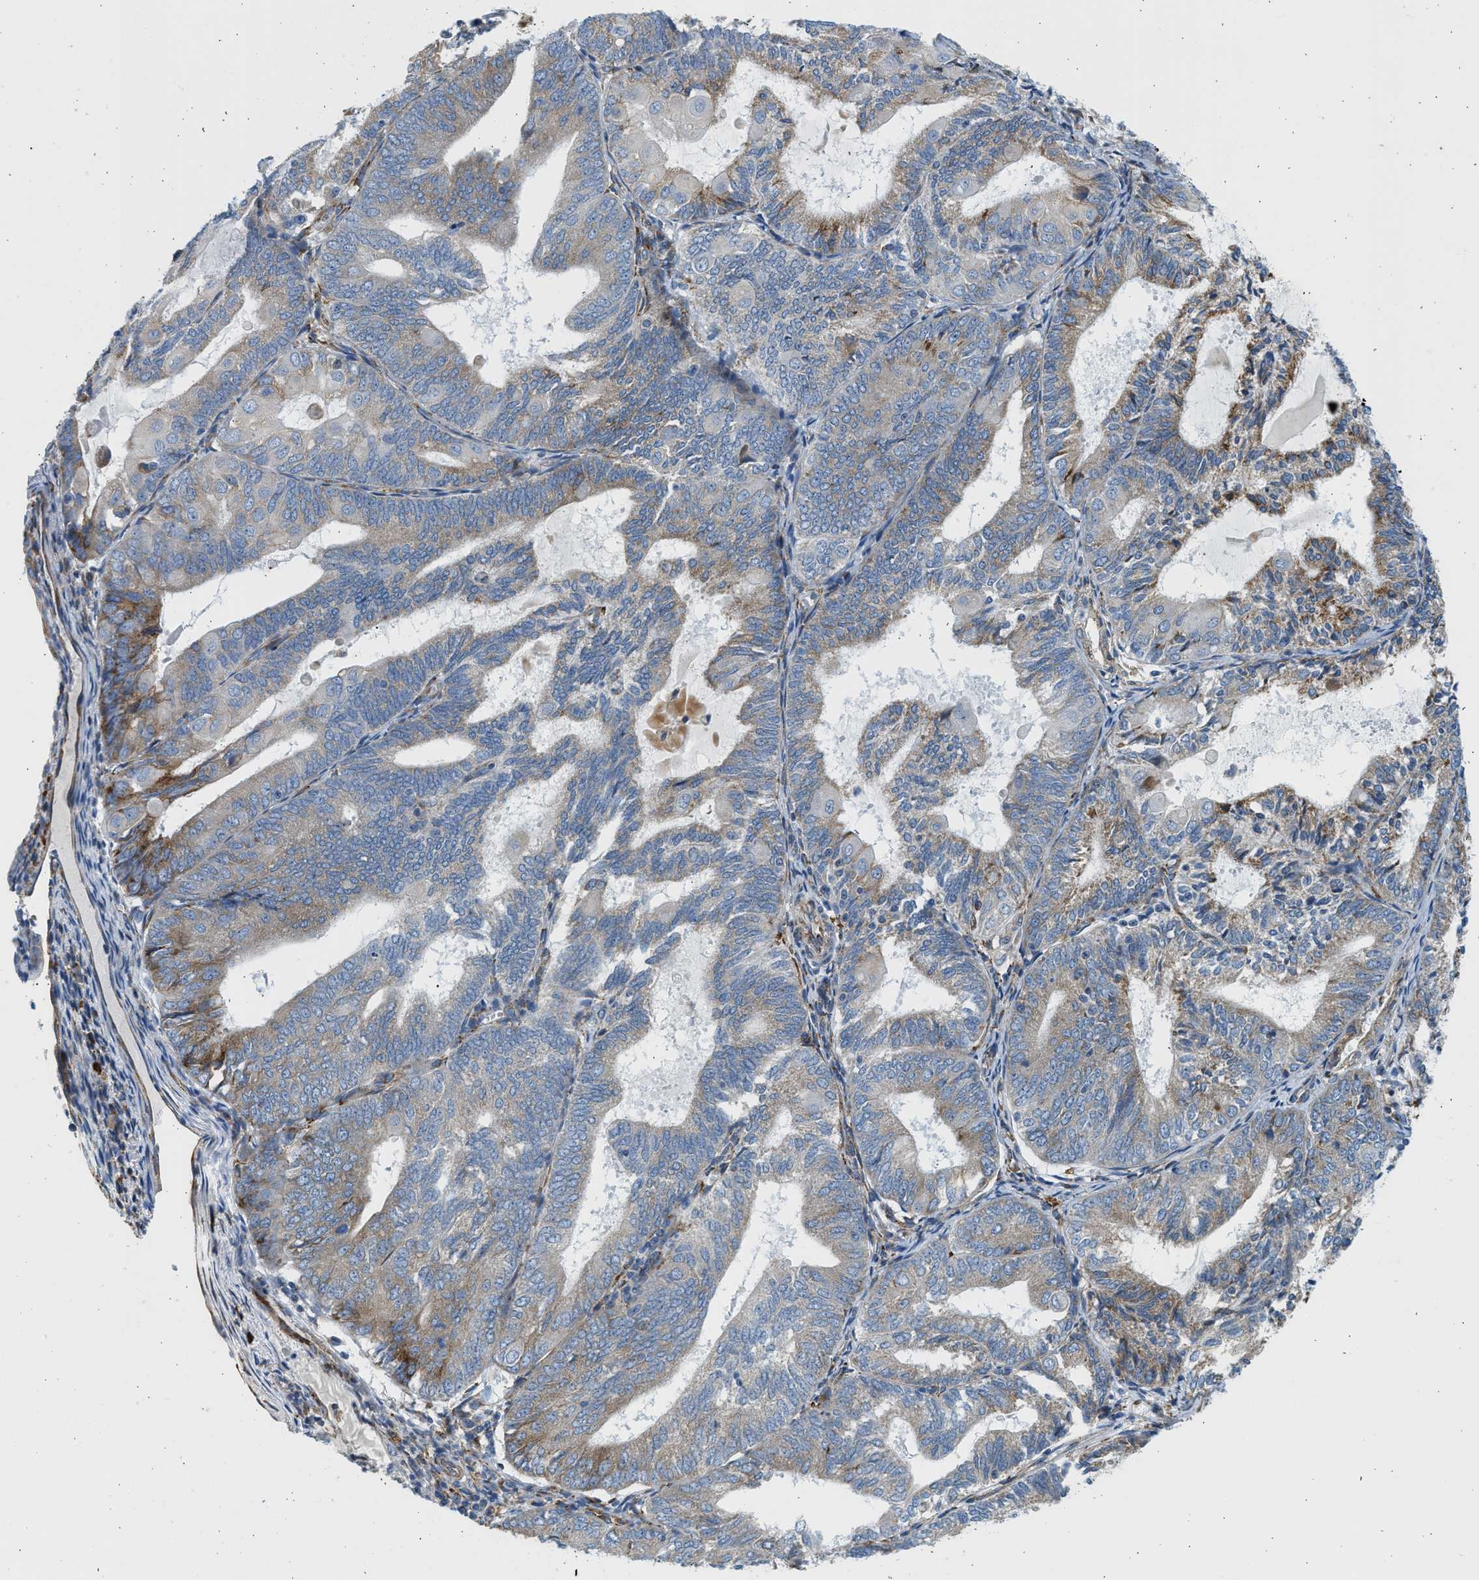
{"staining": {"intensity": "moderate", "quantity": "25%-75%", "location": "cytoplasmic/membranous"}, "tissue": "endometrial cancer", "cell_type": "Tumor cells", "image_type": "cancer", "snomed": [{"axis": "morphology", "description": "Adenocarcinoma, NOS"}, {"axis": "topography", "description": "Endometrium"}], "caption": "Immunohistochemistry micrograph of endometrial adenocarcinoma stained for a protein (brown), which demonstrates medium levels of moderate cytoplasmic/membranous staining in about 25%-75% of tumor cells.", "gene": "CNTN6", "patient": {"sex": "female", "age": 81}}